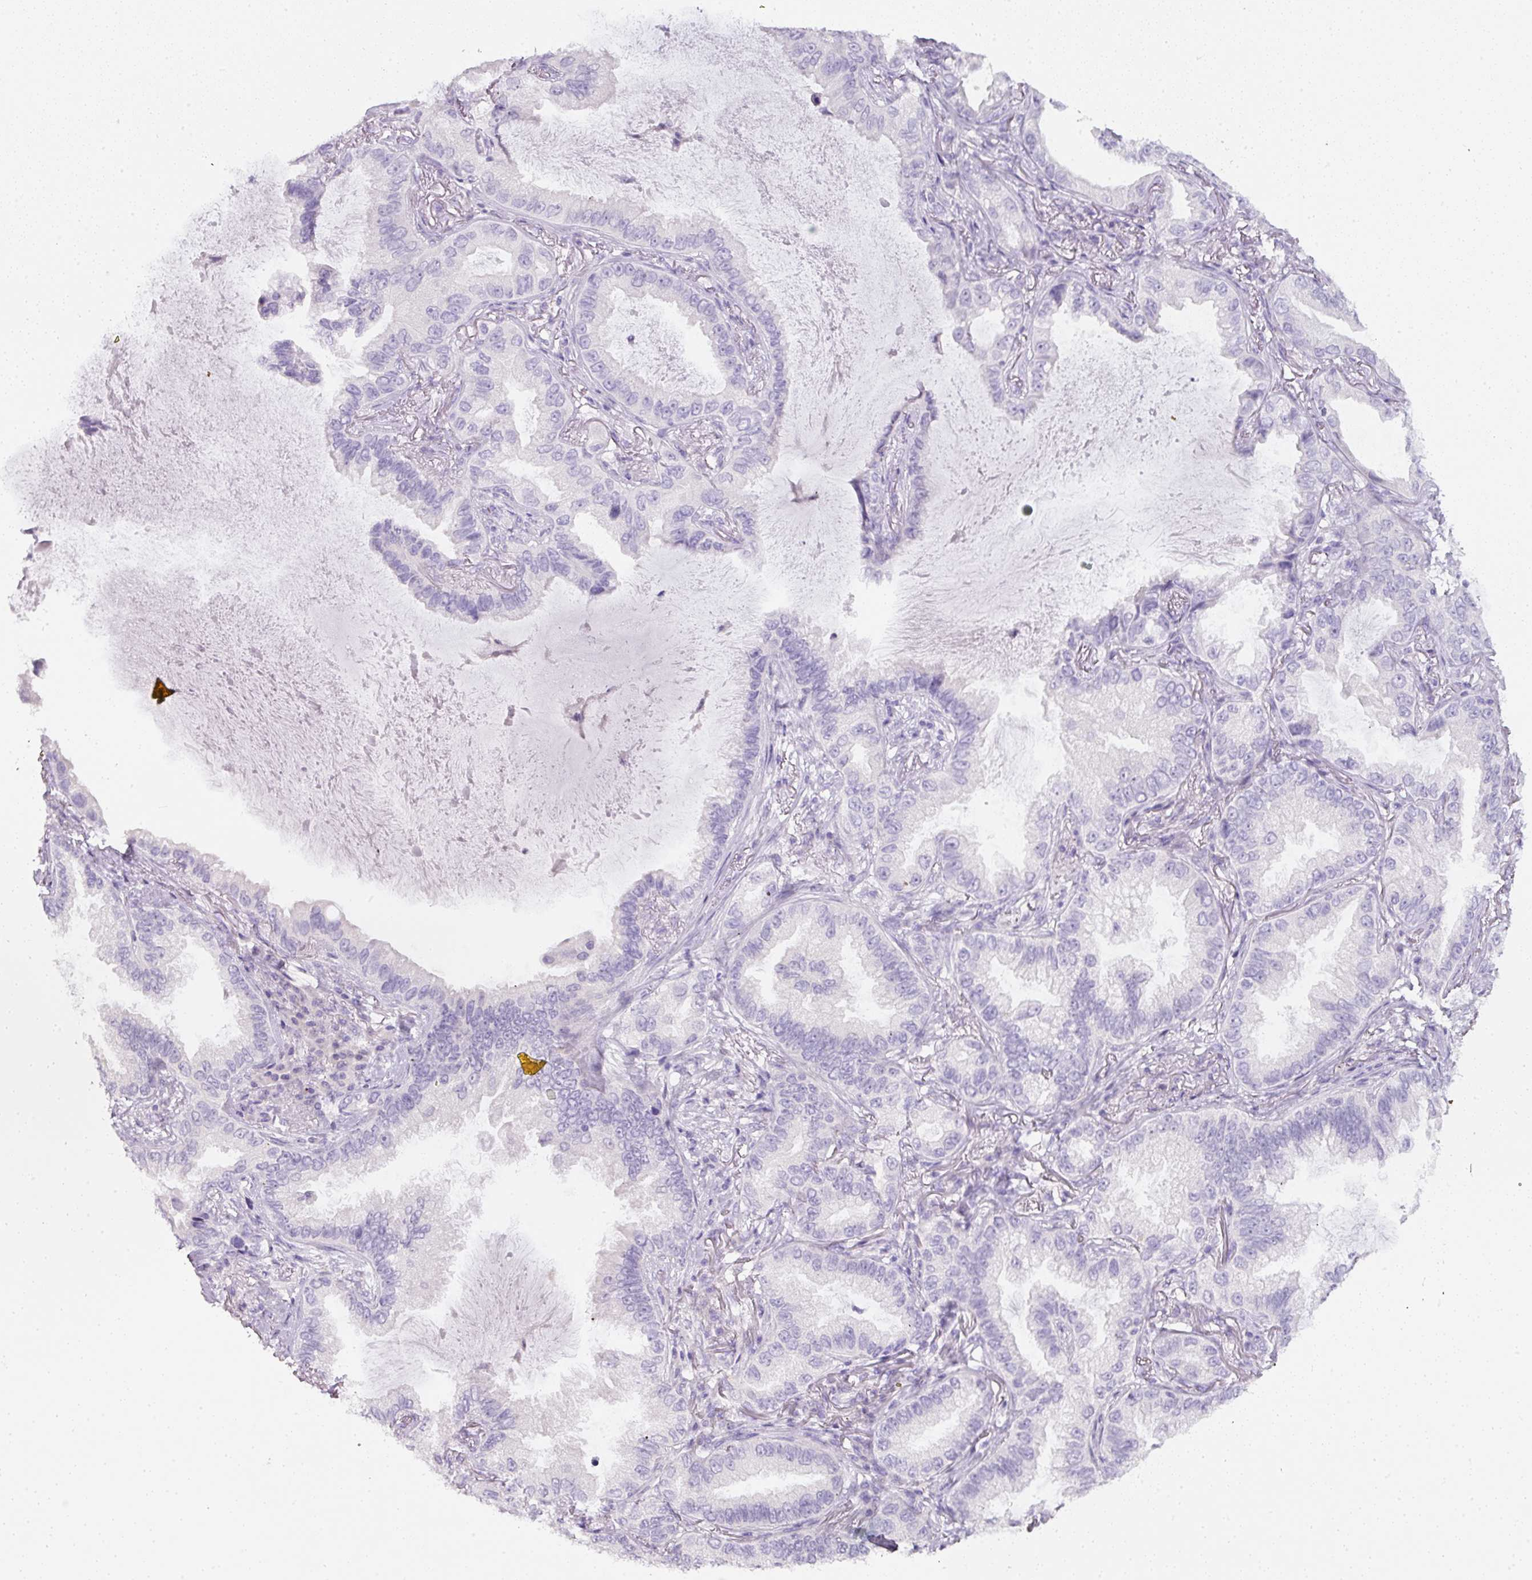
{"staining": {"intensity": "negative", "quantity": "none", "location": "none"}, "tissue": "lung cancer", "cell_type": "Tumor cells", "image_type": "cancer", "snomed": [{"axis": "morphology", "description": "Adenocarcinoma, NOS"}, {"axis": "topography", "description": "Lung"}], "caption": "A high-resolution micrograph shows immunohistochemistry staining of adenocarcinoma (lung), which reveals no significant expression in tumor cells.", "gene": "SLC2A2", "patient": {"sex": "female", "age": 69}}